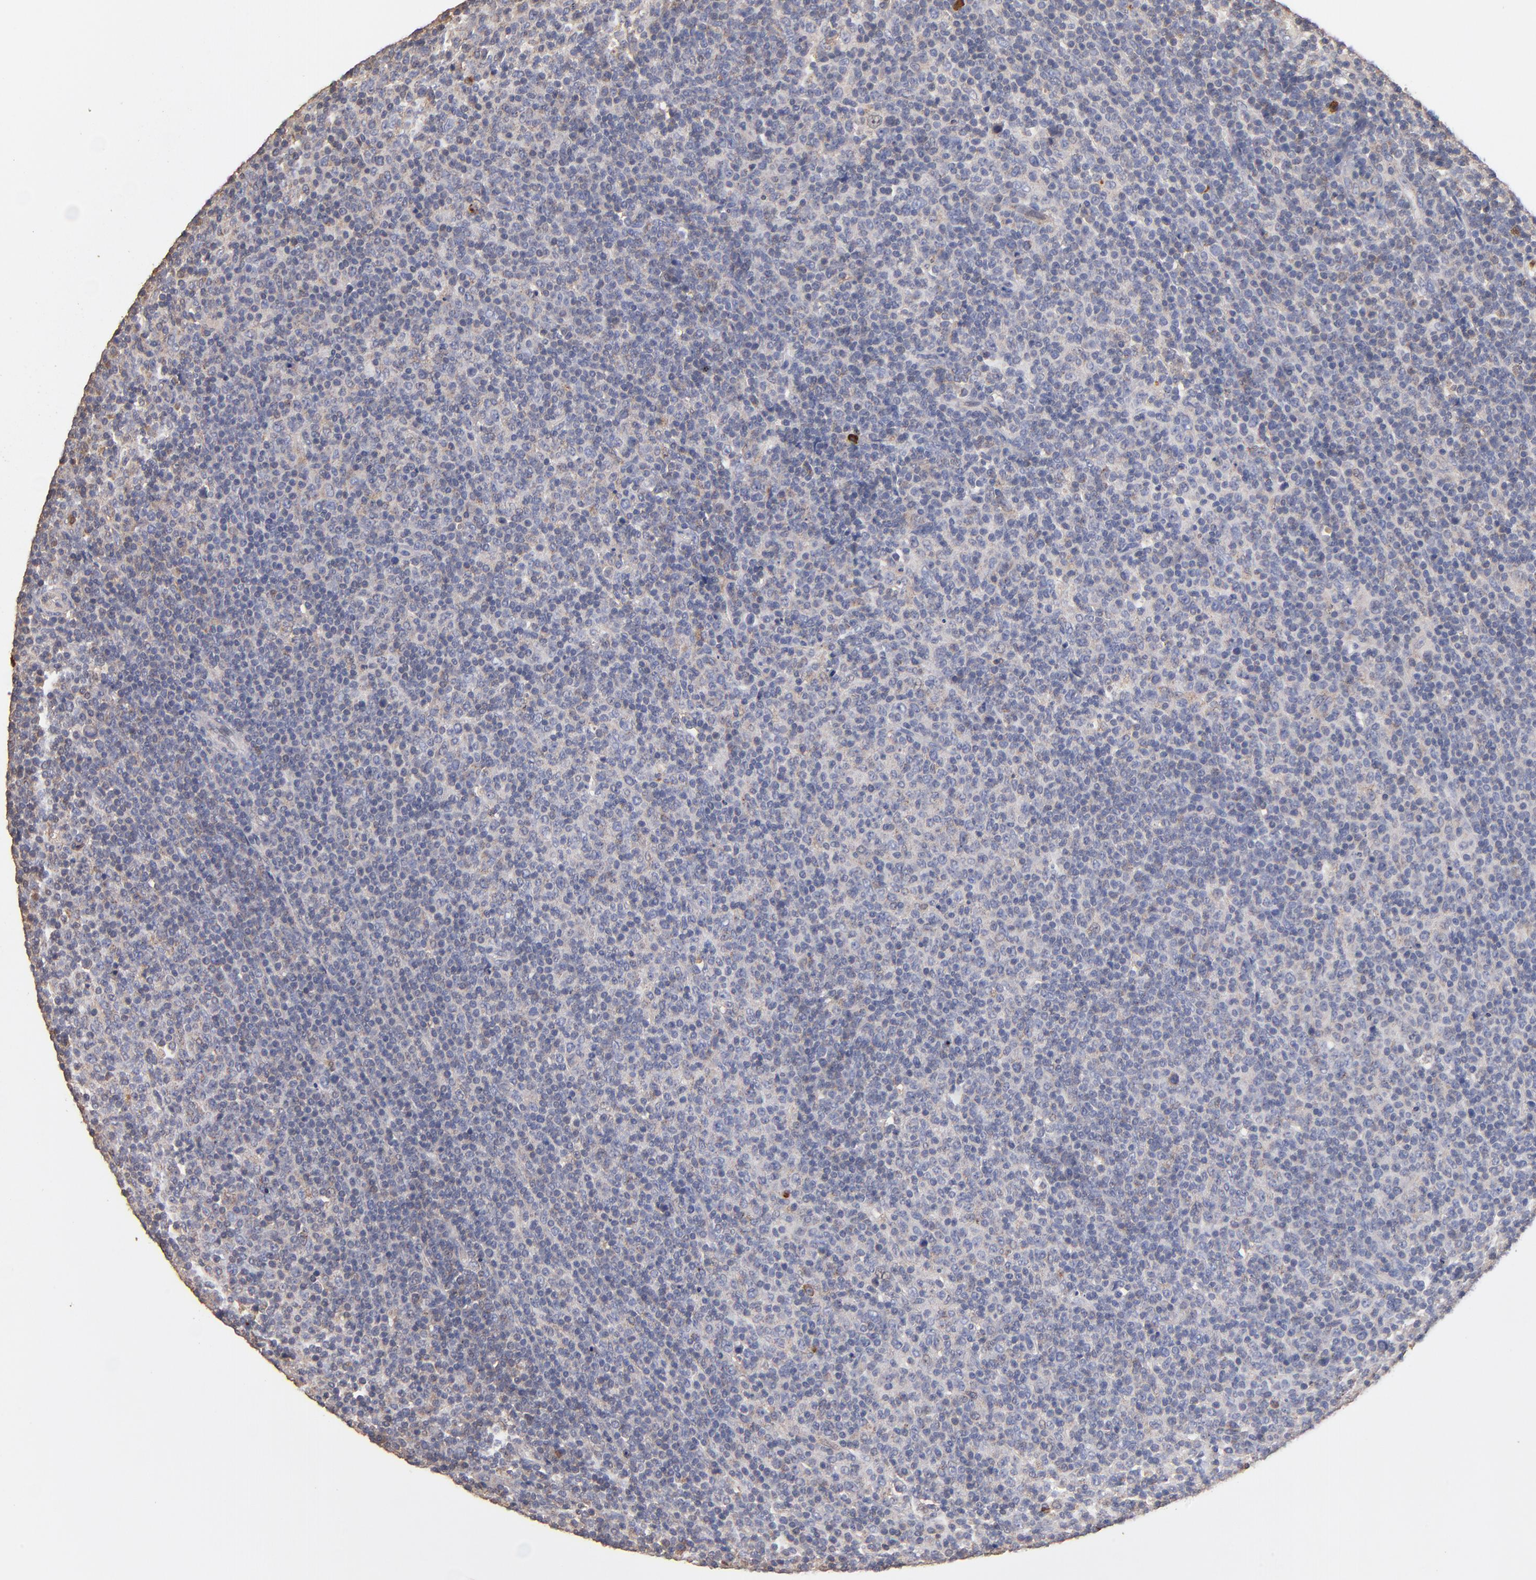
{"staining": {"intensity": "negative", "quantity": "none", "location": "none"}, "tissue": "lymphoma", "cell_type": "Tumor cells", "image_type": "cancer", "snomed": [{"axis": "morphology", "description": "Malignant lymphoma, non-Hodgkin's type, Low grade"}, {"axis": "topography", "description": "Lymph node"}], "caption": "Tumor cells are negative for brown protein staining in low-grade malignant lymphoma, non-Hodgkin's type.", "gene": "RO60", "patient": {"sex": "male", "age": 70}}